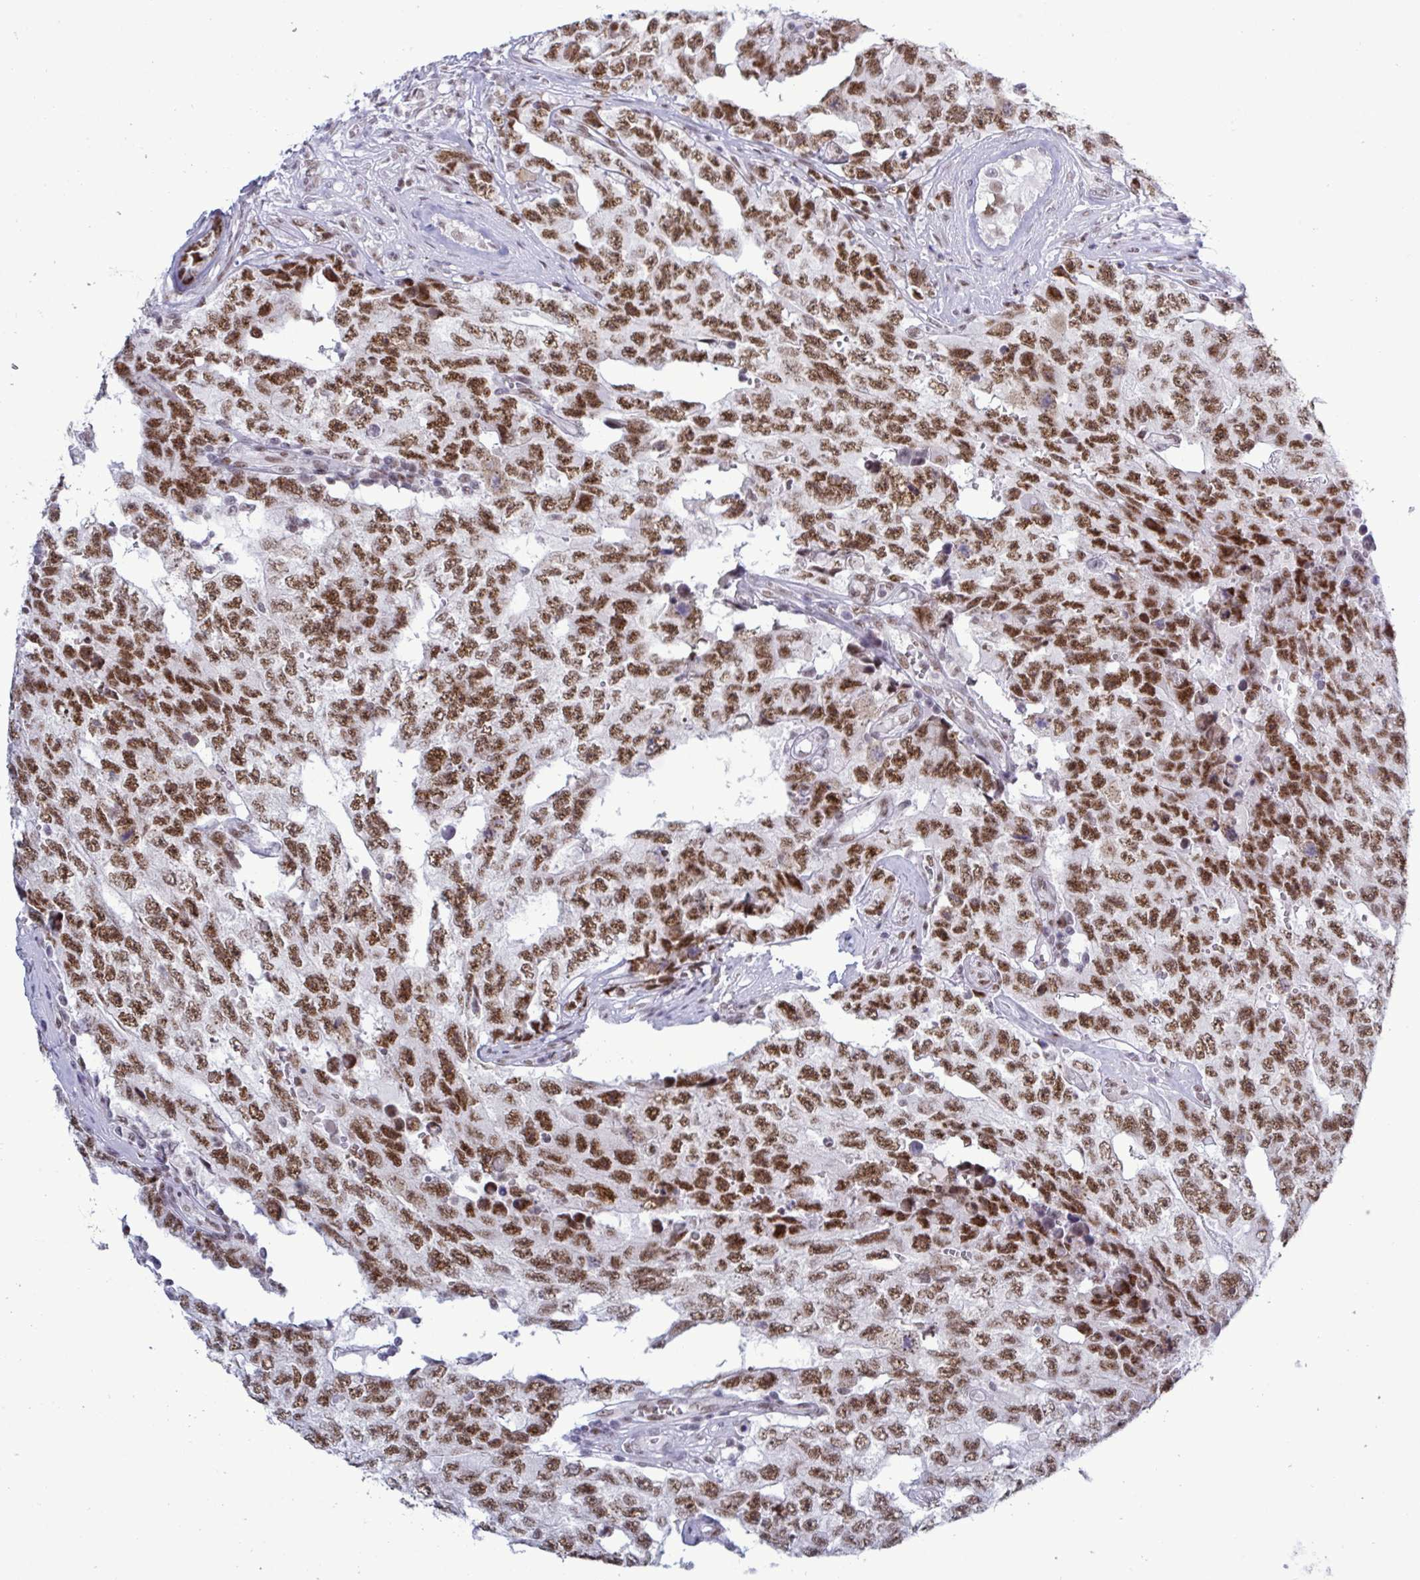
{"staining": {"intensity": "strong", "quantity": ">75%", "location": "nuclear"}, "tissue": "testis cancer", "cell_type": "Tumor cells", "image_type": "cancer", "snomed": [{"axis": "morphology", "description": "Normal tissue, NOS"}, {"axis": "morphology", "description": "Carcinoma, Embryonal, NOS"}, {"axis": "topography", "description": "Testis"}, {"axis": "topography", "description": "Epididymis"}], "caption": "The histopathology image shows a brown stain indicating the presence of a protein in the nuclear of tumor cells in testis cancer (embryonal carcinoma).", "gene": "PPP1R10", "patient": {"sex": "male", "age": 25}}